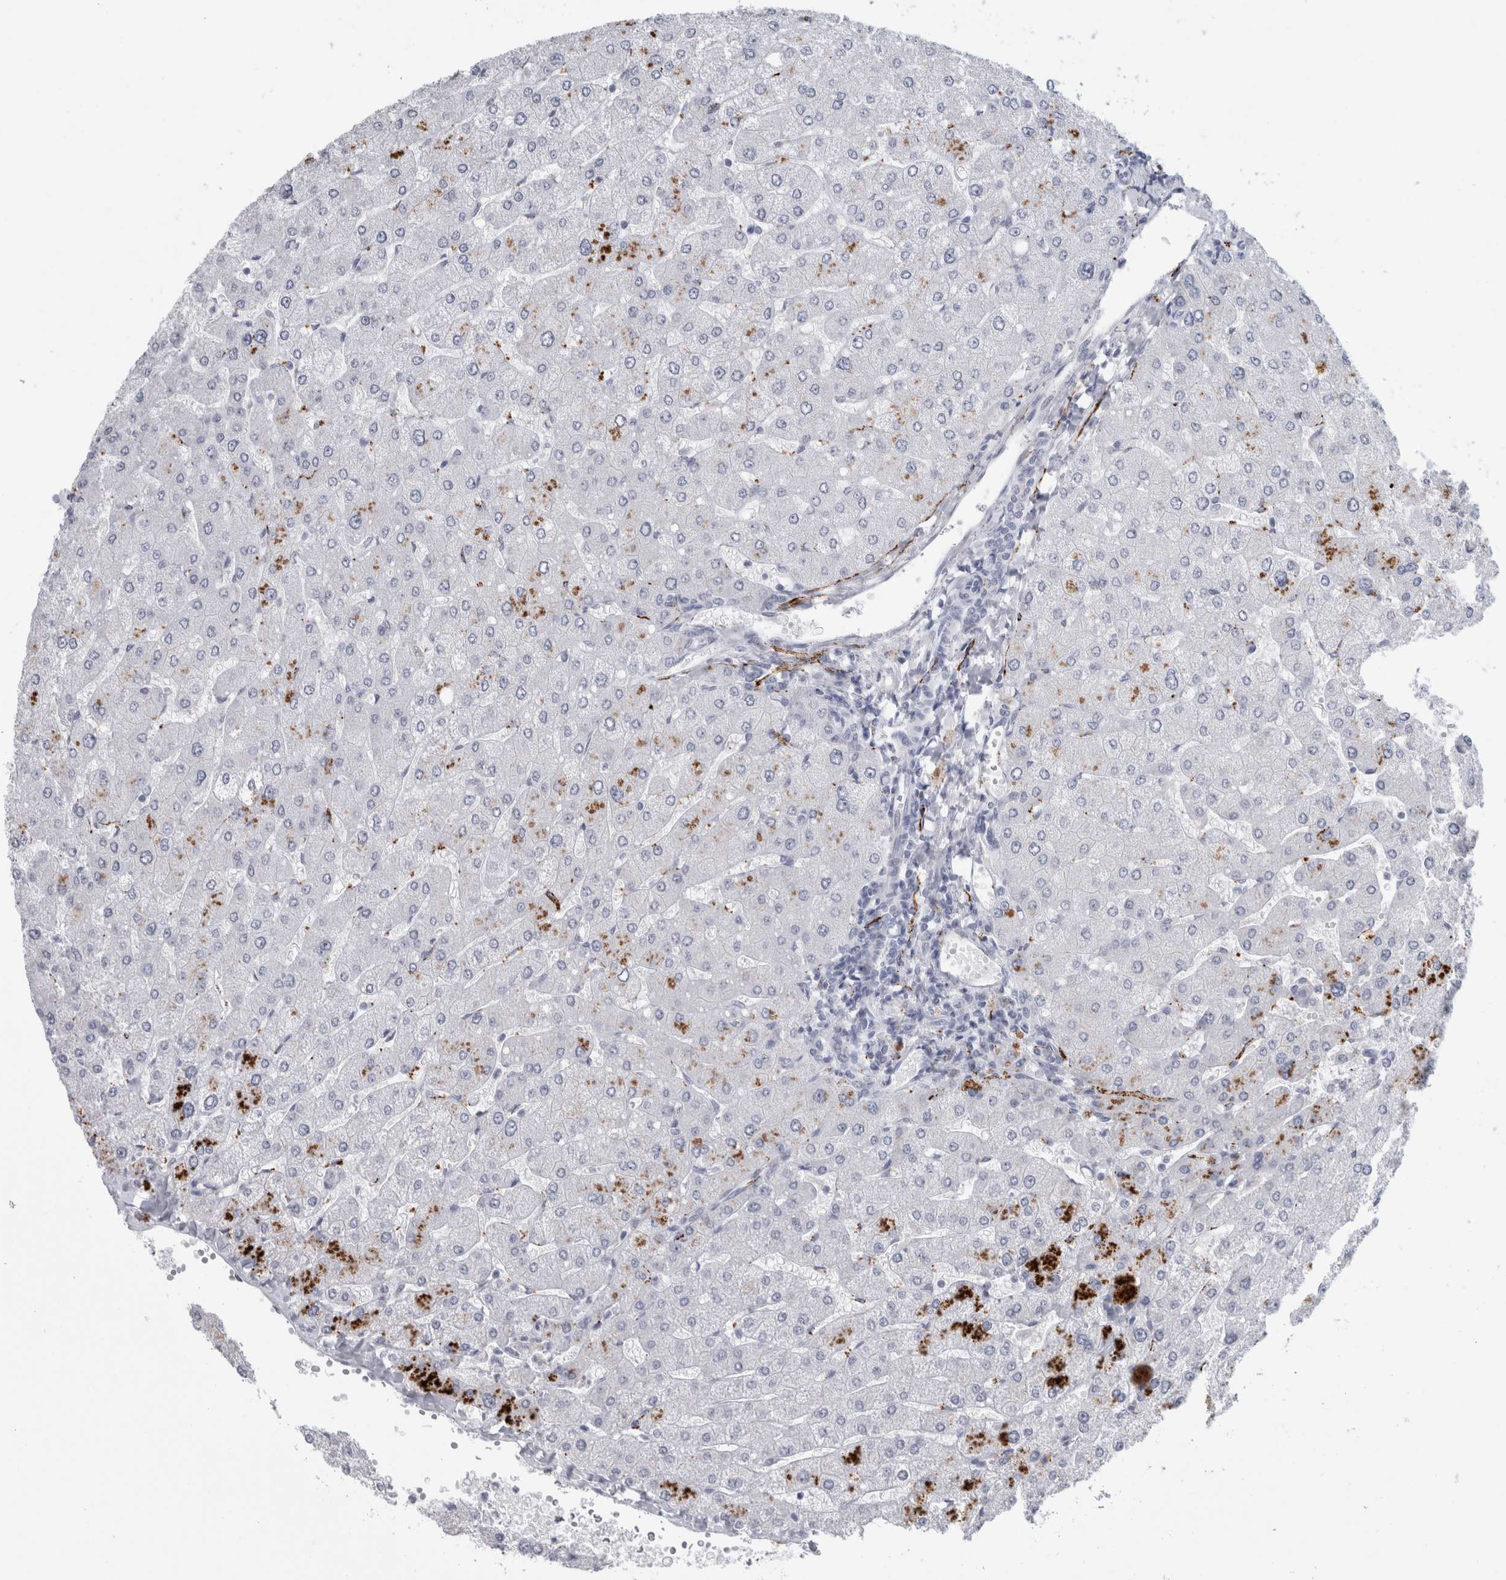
{"staining": {"intensity": "negative", "quantity": "none", "location": "none"}, "tissue": "liver", "cell_type": "Cholangiocytes", "image_type": "normal", "snomed": [{"axis": "morphology", "description": "Normal tissue, NOS"}, {"axis": "topography", "description": "Liver"}], "caption": "A photomicrograph of human liver is negative for staining in cholangiocytes. (Brightfield microscopy of DAB IHC at high magnification).", "gene": "CPE", "patient": {"sex": "male", "age": 55}}